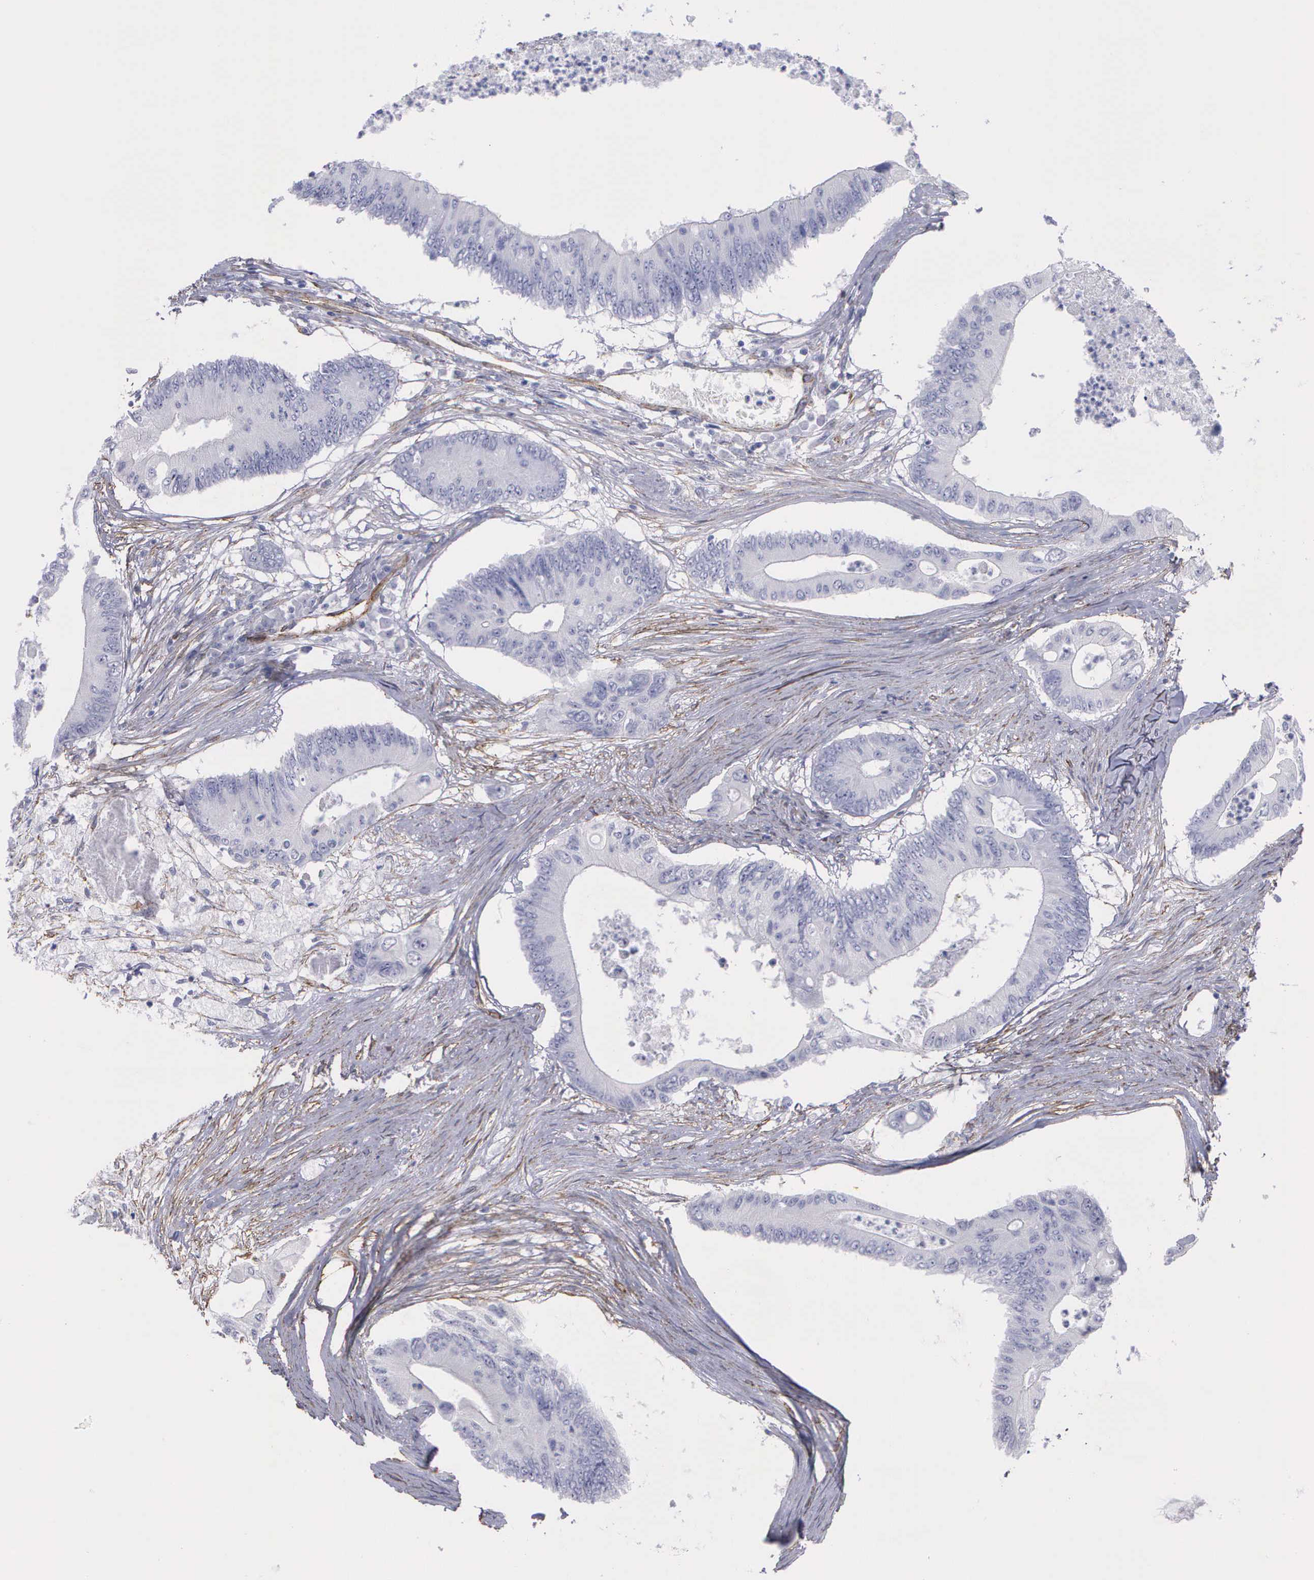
{"staining": {"intensity": "negative", "quantity": "none", "location": "none"}, "tissue": "colorectal cancer", "cell_type": "Tumor cells", "image_type": "cancer", "snomed": [{"axis": "morphology", "description": "Adenocarcinoma, NOS"}, {"axis": "topography", "description": "Colon"}], "caption": "An IHC histopathology image of adenocarcinoma (colorectal) is shown. There is no staining in tumor cells of adenocarcinoma (colorectal).", "gene": "MAGEB10", "patient": {"sex": "male", "age": 65}}